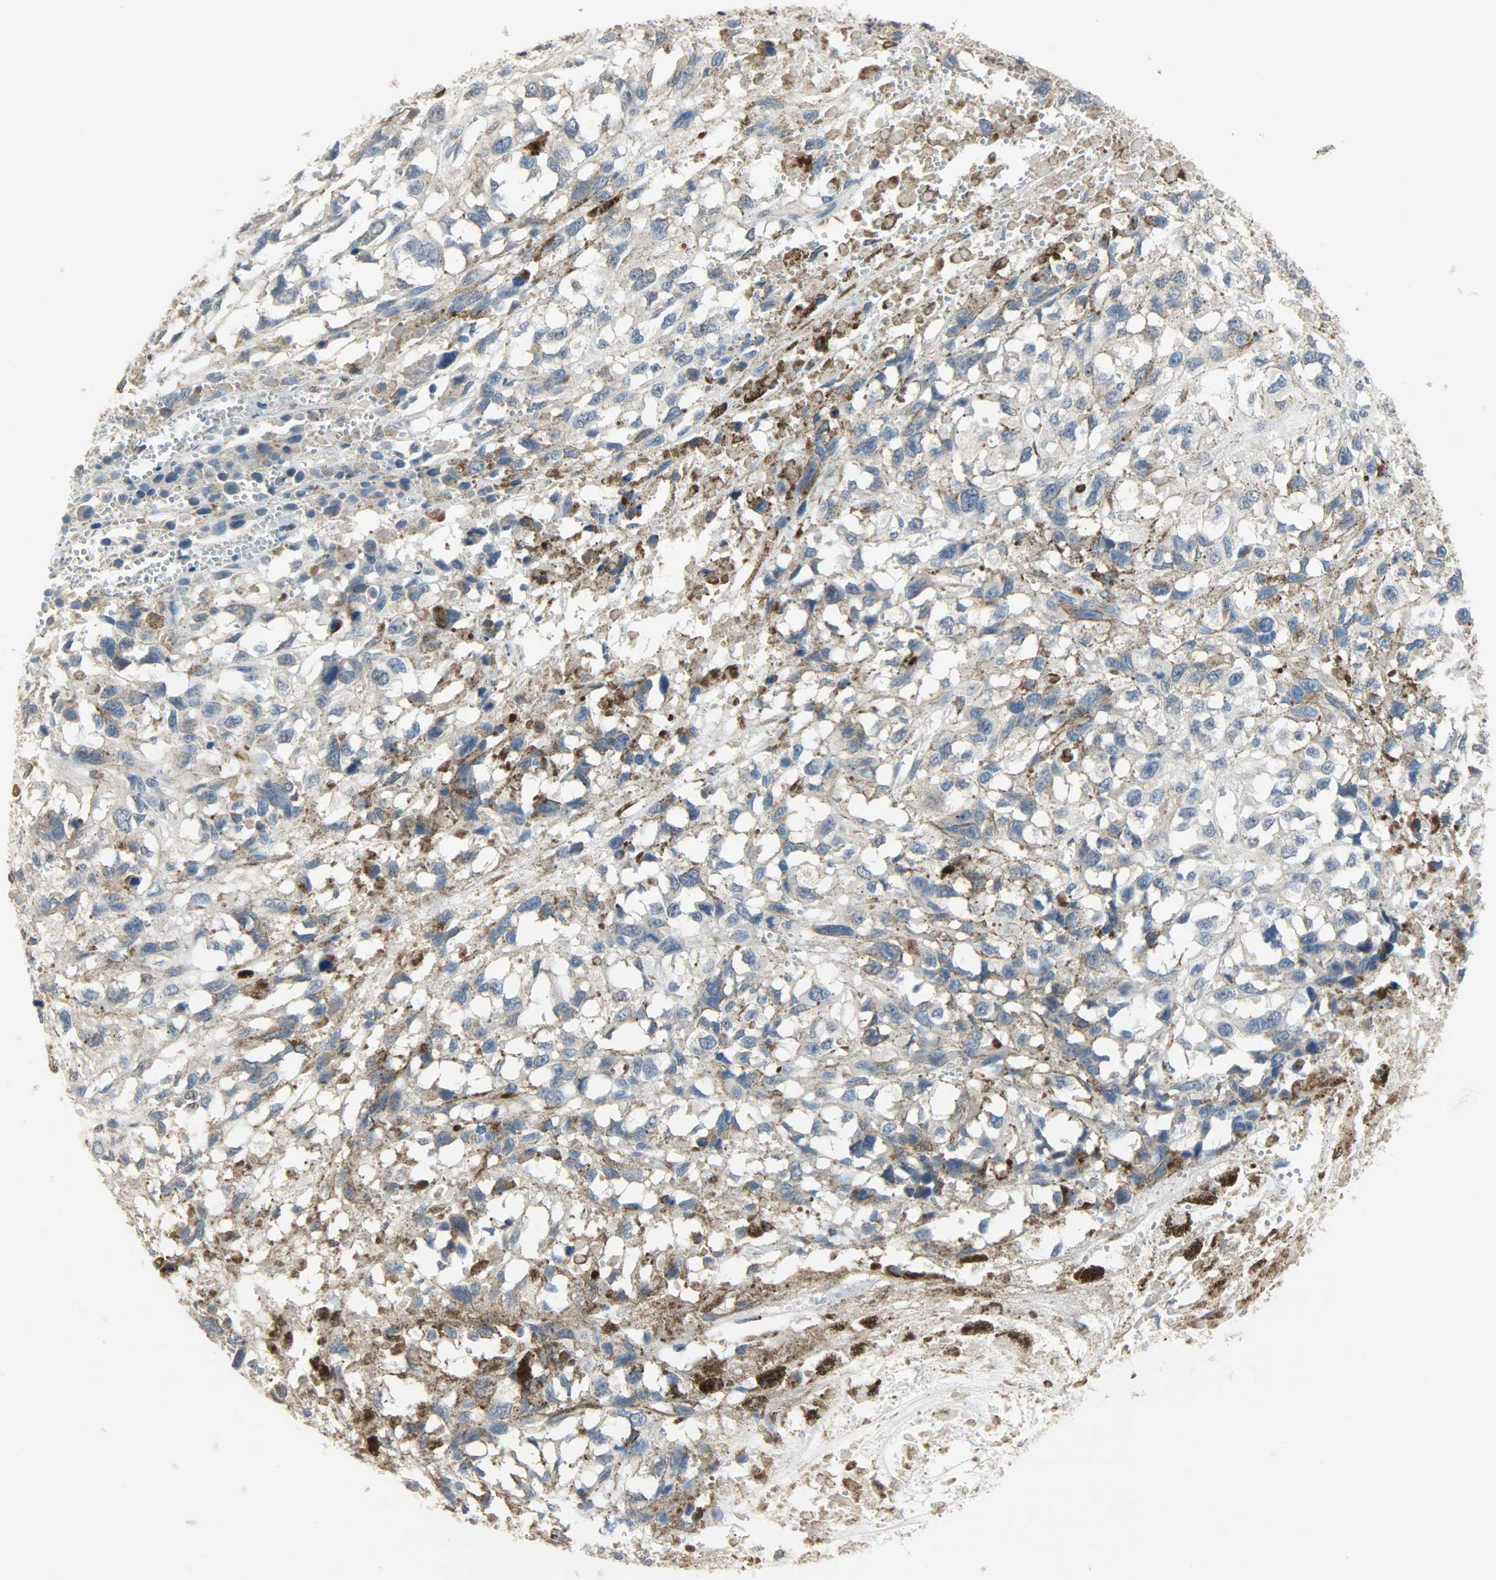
{"staining": {"intensity": "weak", "quantity": "25%-75%", "location": "cytoplasmic/membranous"}, "tissue": "melanoma", "cell_type": "Tumor cells", "image_type": "cancer", "snomed": [{"axis": "morphology", "description": "Malignant melanoma, Metastatic site"}, {"axis": "topography", "description": "Lymph node"}], "caption": "This is an image of immunohistochemistry staining of malignant melanoma (metastatic site), which shows weak staining in the cytoplasmic/membranous of tumor cells.", "gene": "TRIM21", "patient": {"sex": "male", "age": 59}}